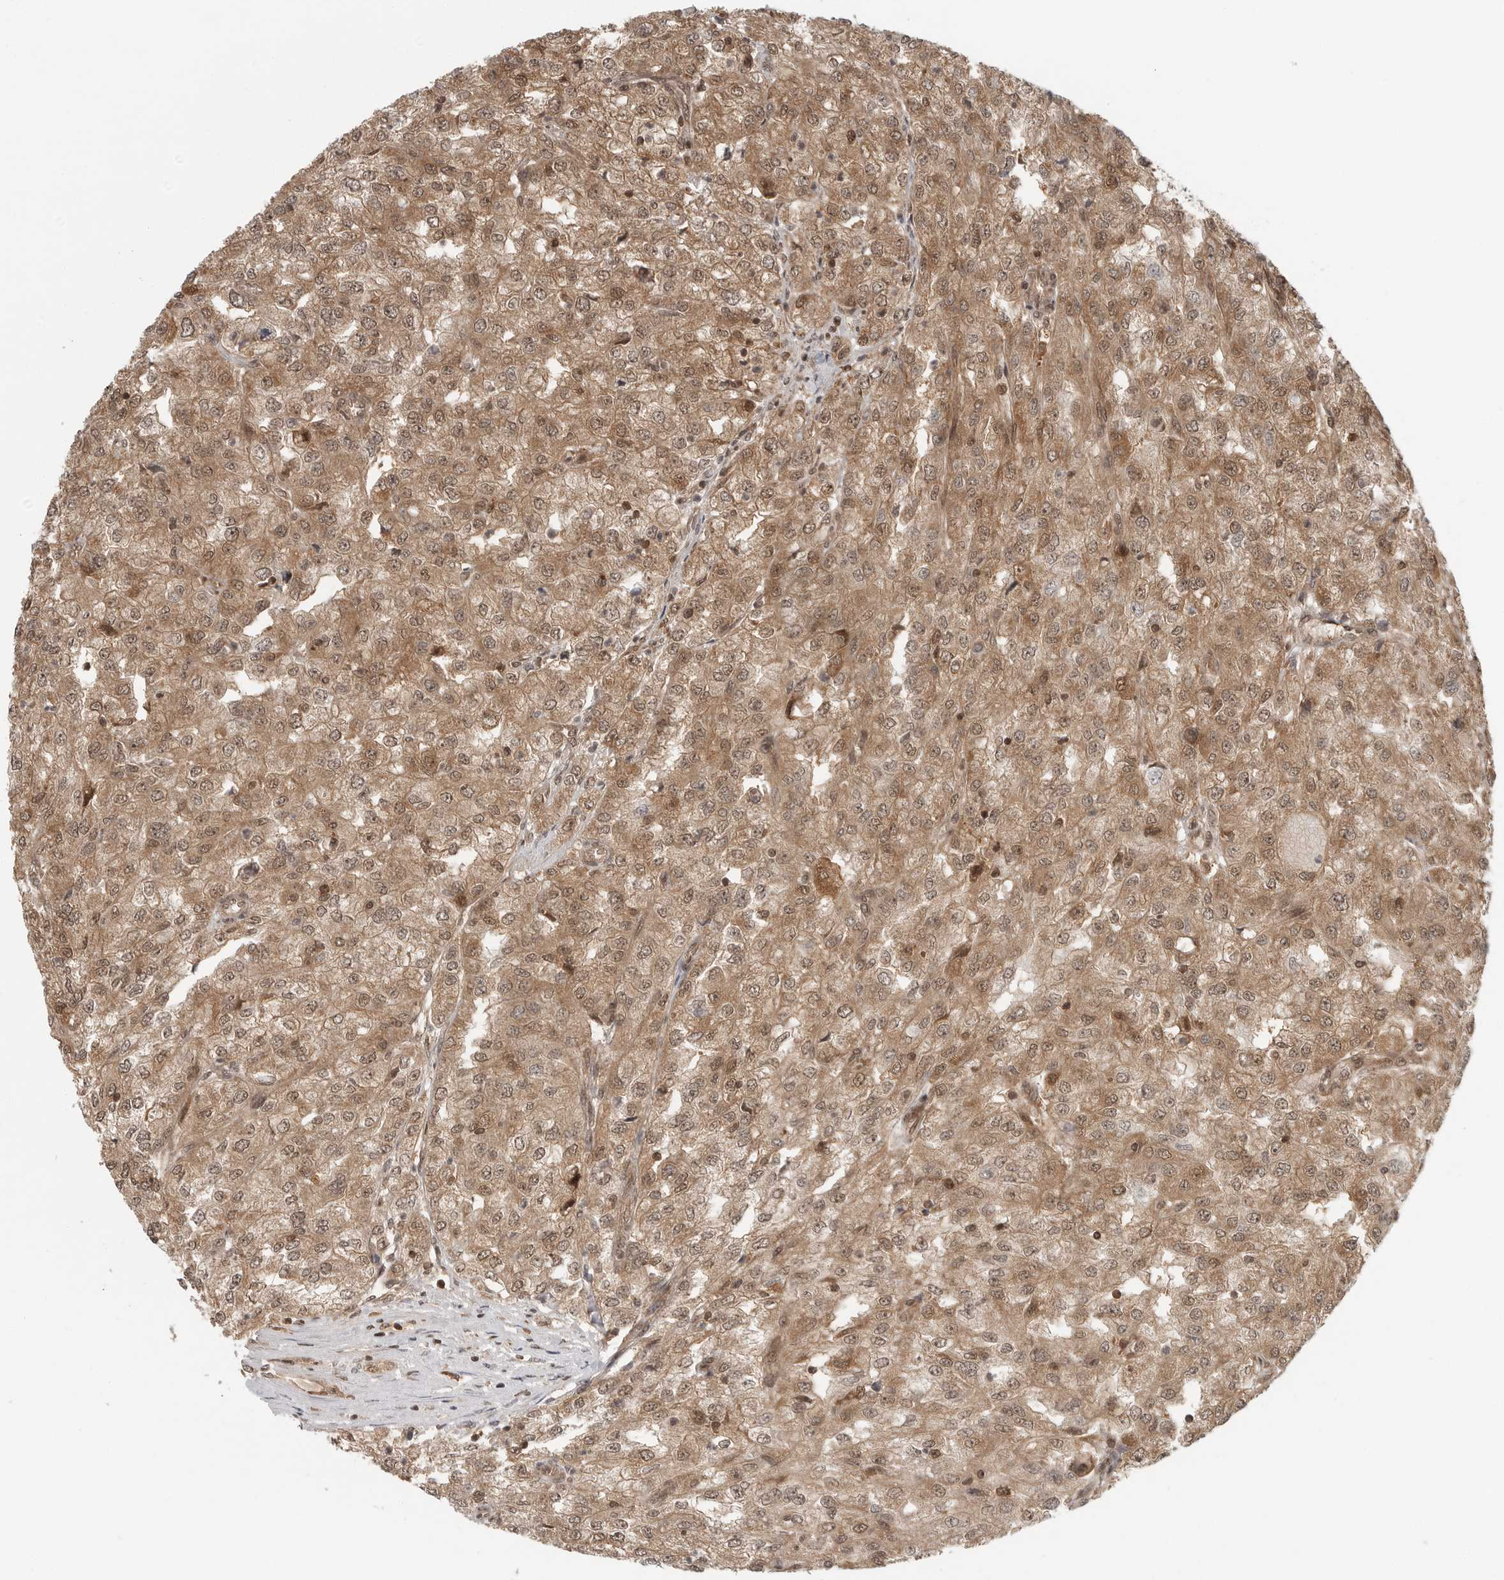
{"staining": {"intensity": "moderate", "quantity": ">75%", "location": "cytoplasmic/membranous,nuclear"}, "tissue": "renal cancer", "cell_type": "Tumor cells", "image_type": "cancer", "snomed": [{"axis": "morphology", "description": "Adenocarcinoma, NOS"}, {"axis": "topography", "description": "Kidney"}], "caption": "Adenocarcinoma (renal) was stained to show a protein in brown. There is medium levels of moderate cytoplasmic/membranous and nuclear expression in approximately >75% of tumor cells. (DAB IHC with brightfield microscopy, high magnification).", "gene": "SZRD1", "patient": {"sex": "female", "age": 54}}